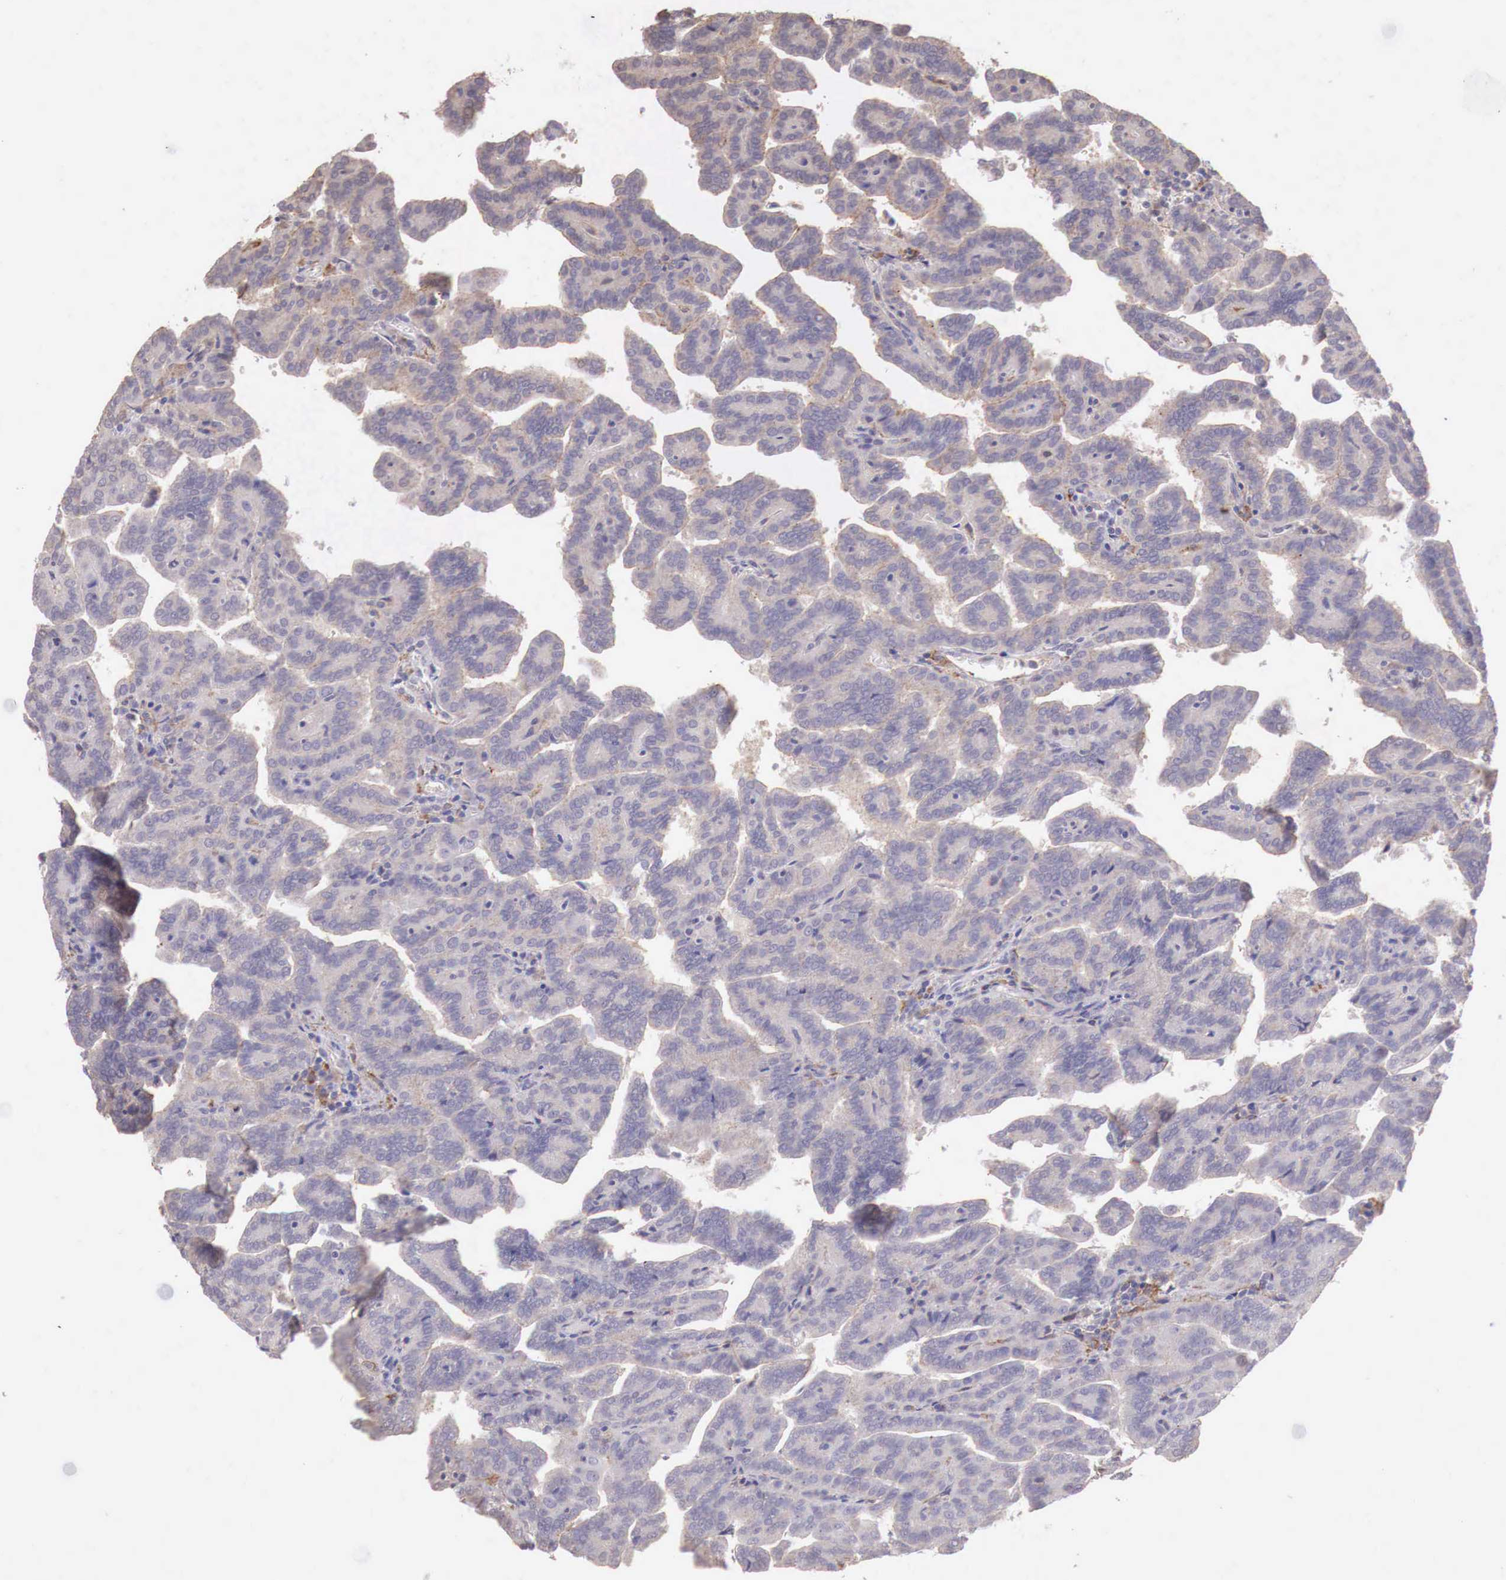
{"staining": {"intensity": "weak", "quantity": "25%-75%", "location": "cytoplasmic/membranous"}, "tissue": "renal cancer", "cell_type": "Tumor cells", "image_type": "cancer", "snomed": [{"axis": "morphology", "description": "Adenocarcinoma, NOS"}, {"axis": "topography", "description": "Kidney"}], "caption": "A photomicrograph showing weak cytoplasmic/membranous staining in approximately 25%-75% of tumor cells in adenocarcinoma (renal), as visualized by brown immunohistochemical staining.", "gene": "CHRDL1", "patient": {"sex": "male", "age": 61}}